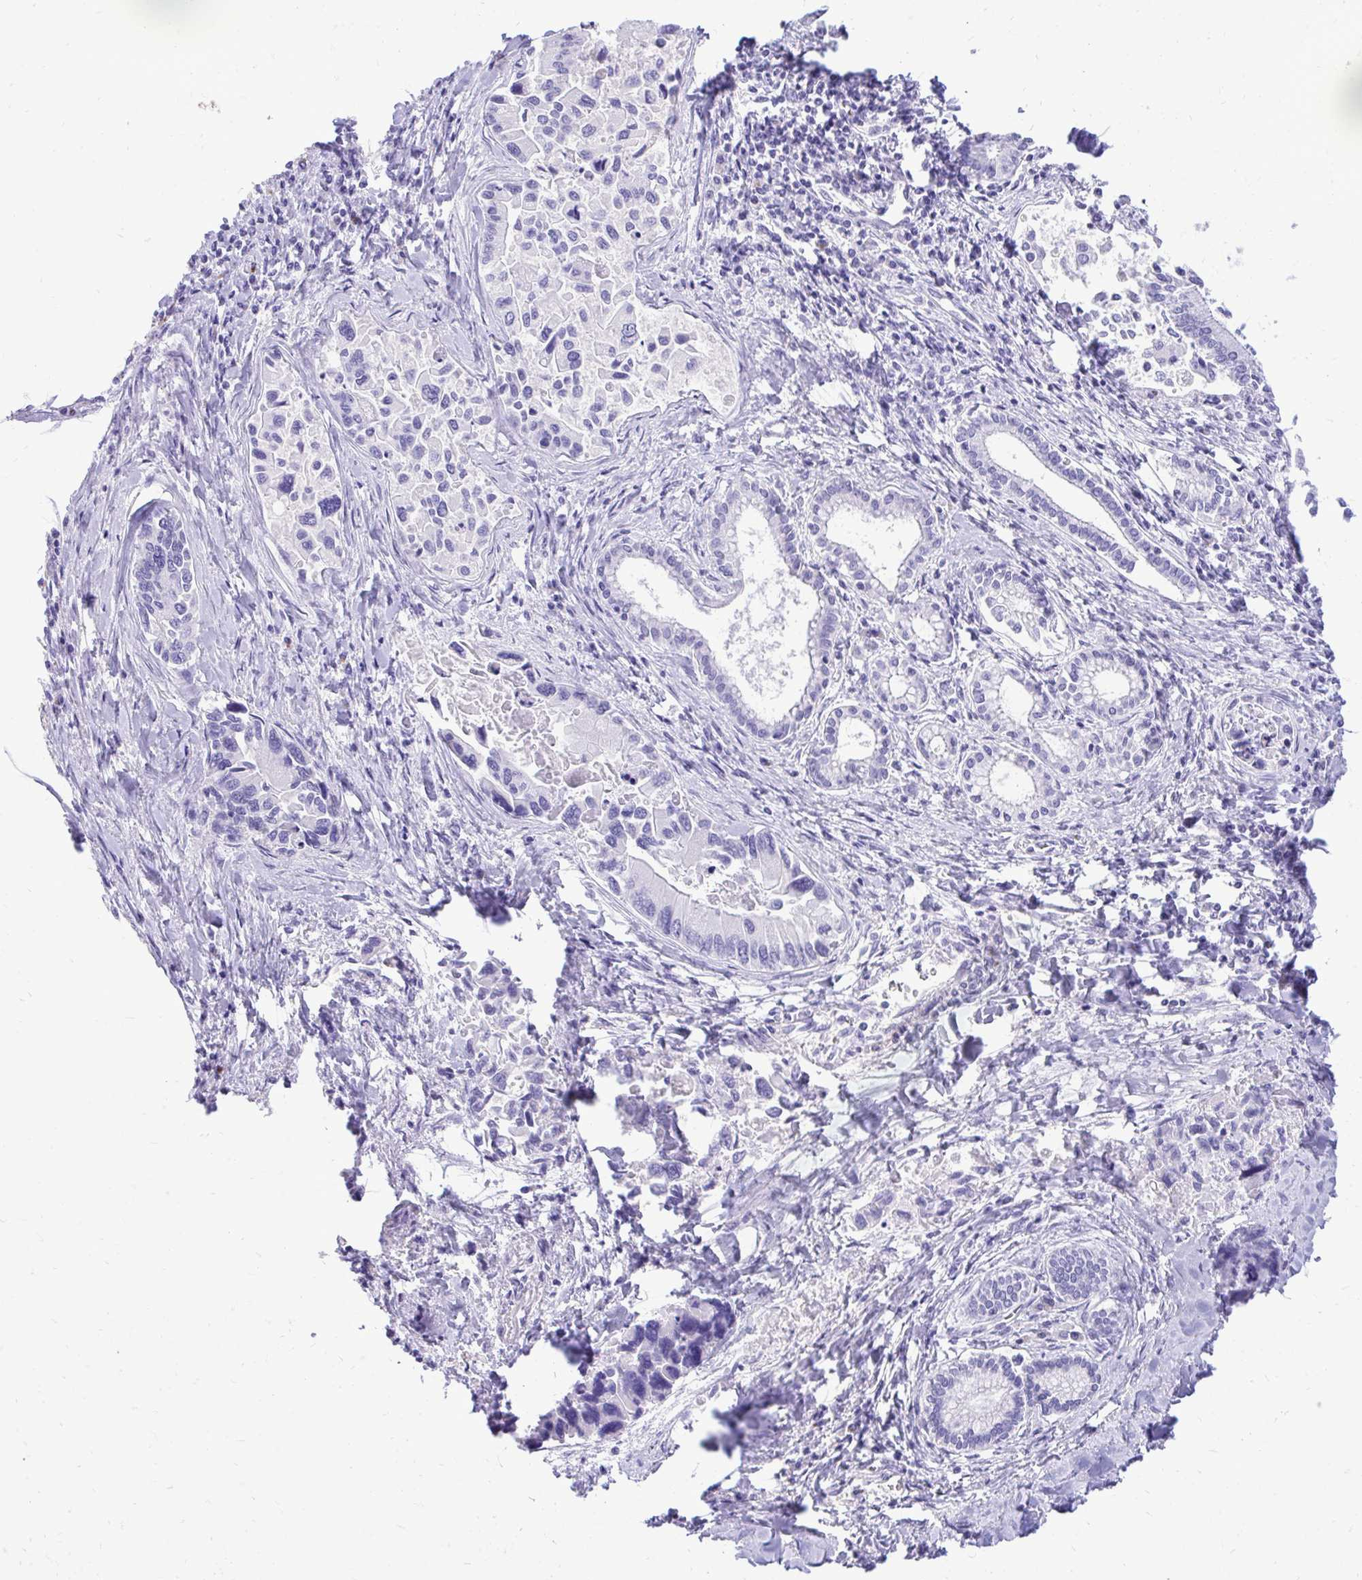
{"staining": {"intensity": "negative", "quantity": "none", "location": "none"}, "tissue": "liver cancer", "cell_type": "Tumor cells", "image_type": "cancer", "snomed": [{"axis": "morphology", "description": "Cholangiocarcinoma"}, {"axis": "topography", "description": "Liver"}], "caption": "An immunohistochemistry (IHC) image of cholangiocarcinoma (liver) is shown. There is no staining in tumor cells of cholangiocarcinoma (liver). (DAB (3,3'-diaminobenzidine) immunohistochemistry with hematoxylin counter stain).", "gene": "ANKDD1B", "patient": {"sex": "male", "age": 66}}